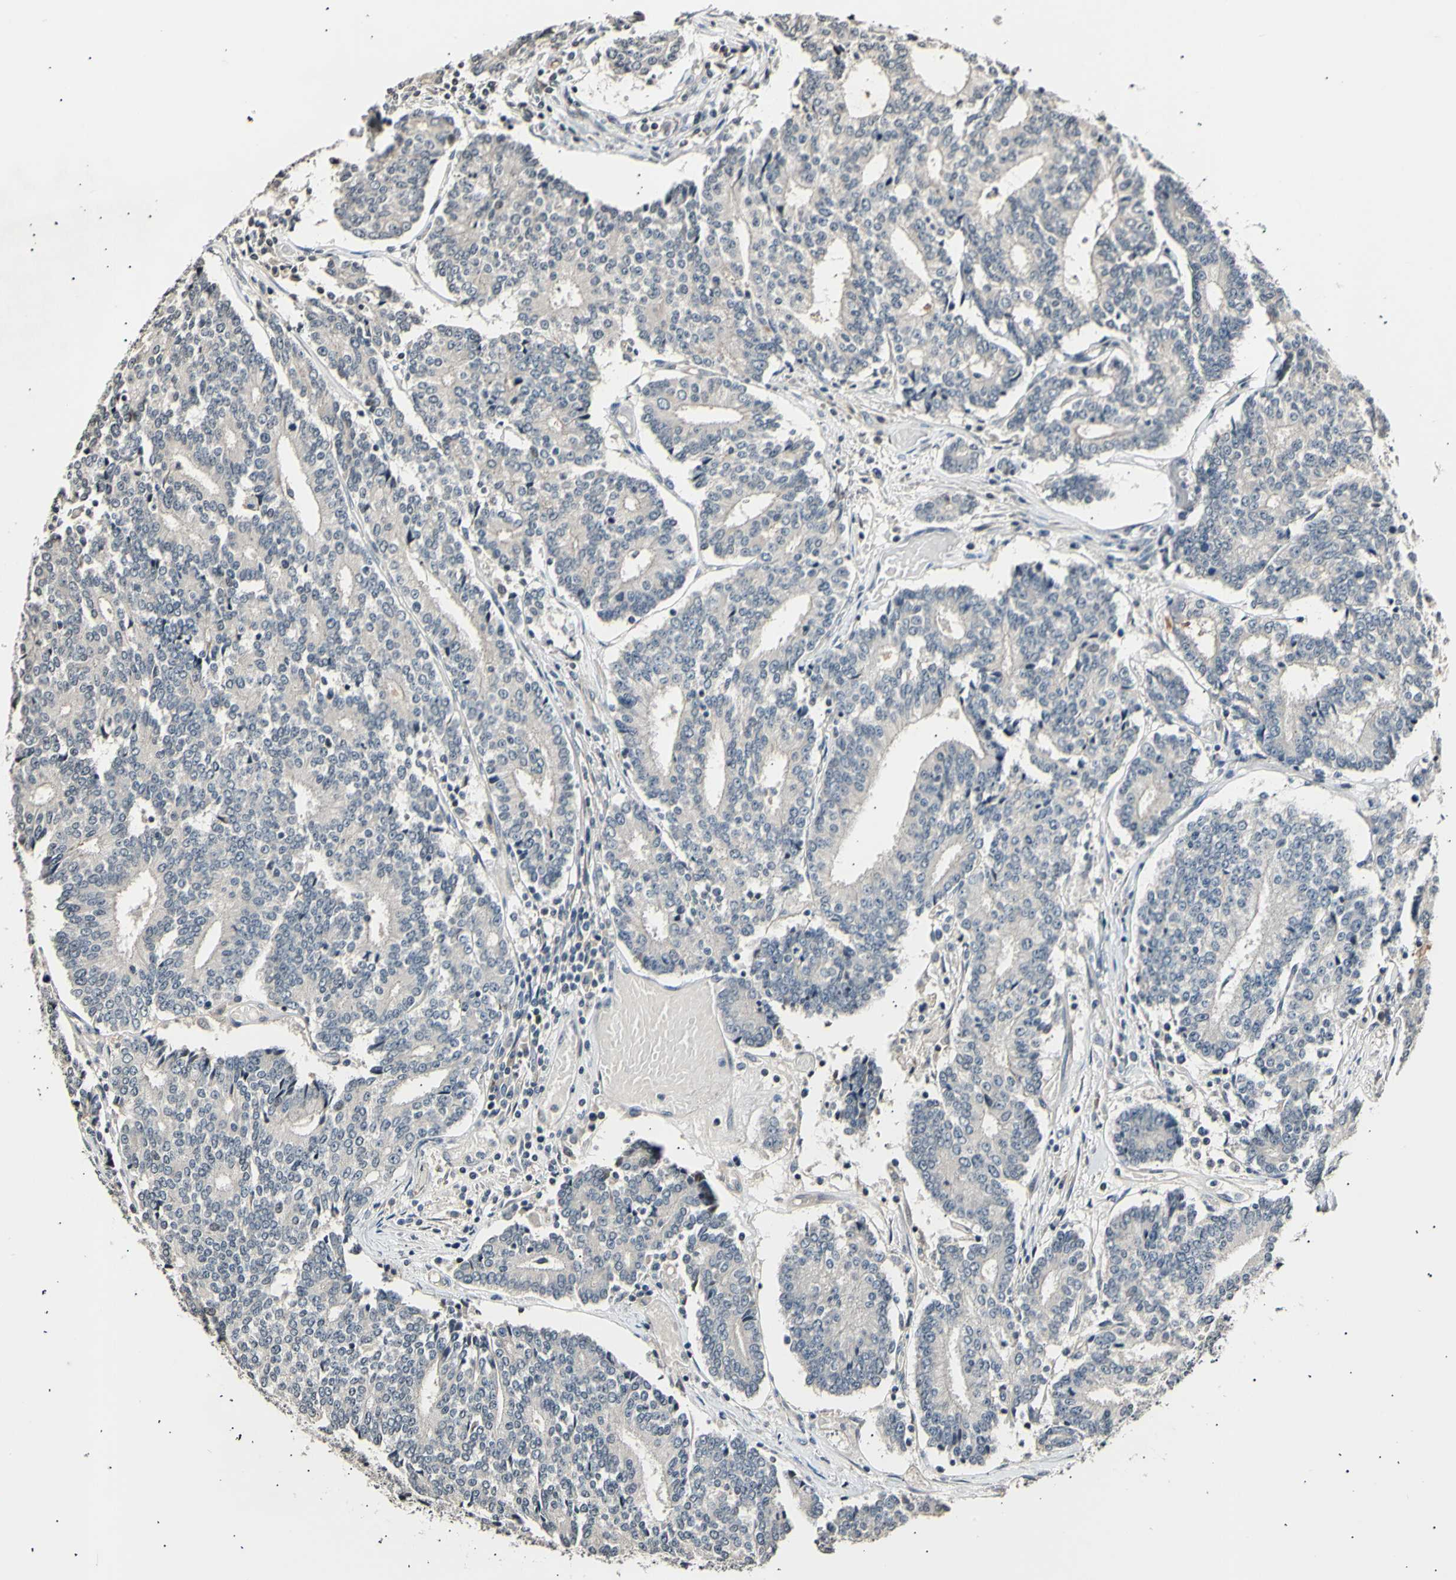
{"staining": {"intensity": "negative", "quantity": "none", "location": "none"}, "tissue": "prostate cancer", "cell_type": "Tumor cells", "image_type": "cancer", "snomed": [{"axis": "morphology", "description": "Normal tissue, NOS"}, {"axis": "morphology", "description": "Adenocarcinoma, High grade"}, {"axis": "topography", "description": "Prostate"}, {"axis": "topography", "description": "Seminal veicle"}], "caption": "This histopathology image is of prostate cancer stained with immunohistochemistry to label a protein in brown with the nuclei are counter-stained blue. There is no positivity in tumor cells. (DAB immunohistochemistry (IHC) visualized using brightfield microscopy, high magnification).", "gene": "AK1", "patient": {"sex": "male", "age": 55}}